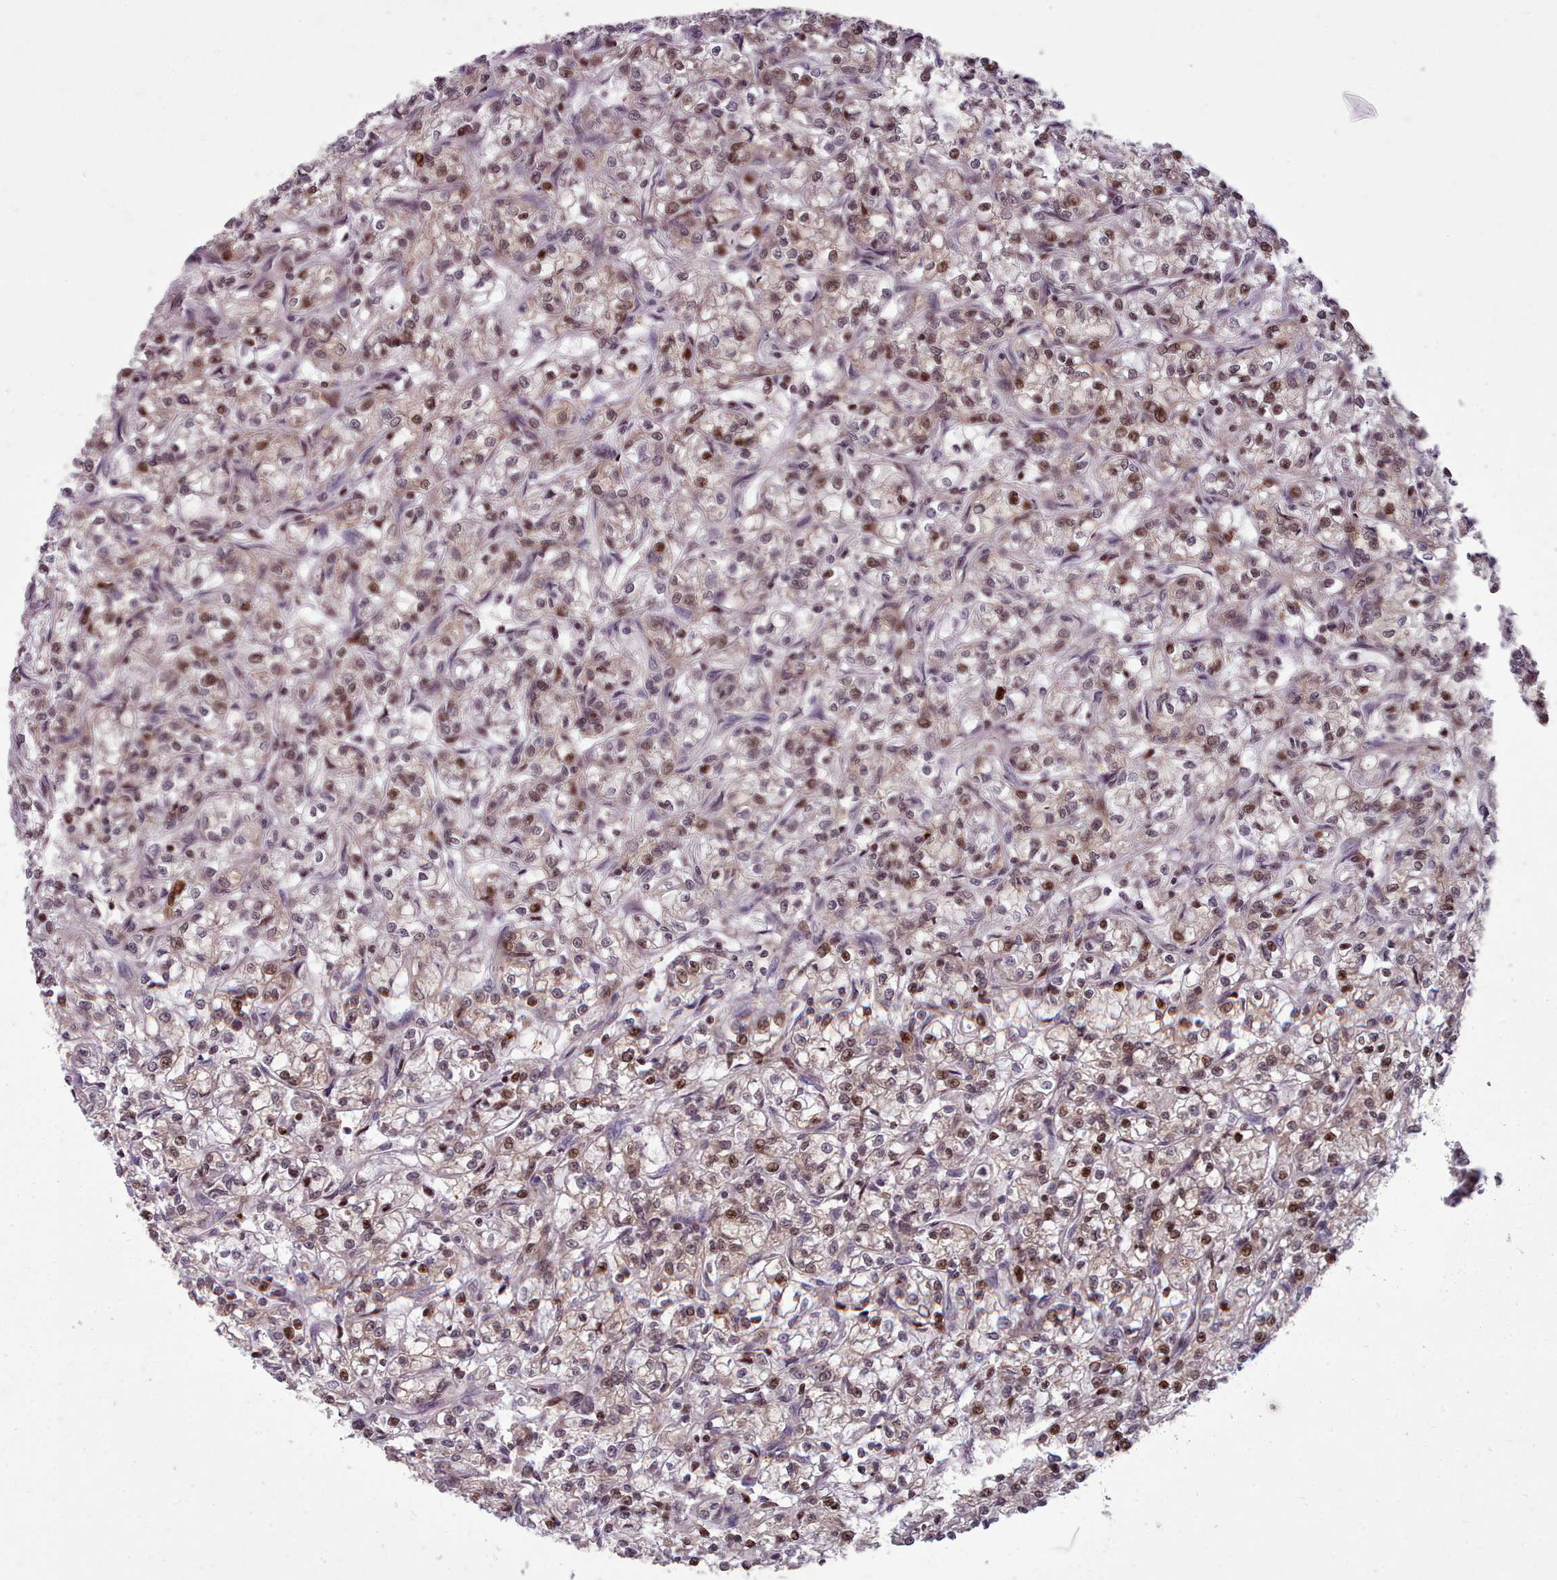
{"staining": {"intensity": "moderate", "quantity": ">75%", "location": "nuclear"}, "tissue": "renal cancer", "cell_type": "Tumor cells", "image_type": "cancer", "snomed": [{"axis": "morphology", "description": "Adenocarcinoma, NOS"}, {"axis": "topography", "description": "Kidney"}], "caption": "Renal cancer (adenocarcinoma) stained for a protein (brown) exhibits moderate nuclear positive positivity in about >75% of tumor cells.", "gene": "ENSA", "patient": {"sex": "female", "age": 59}}